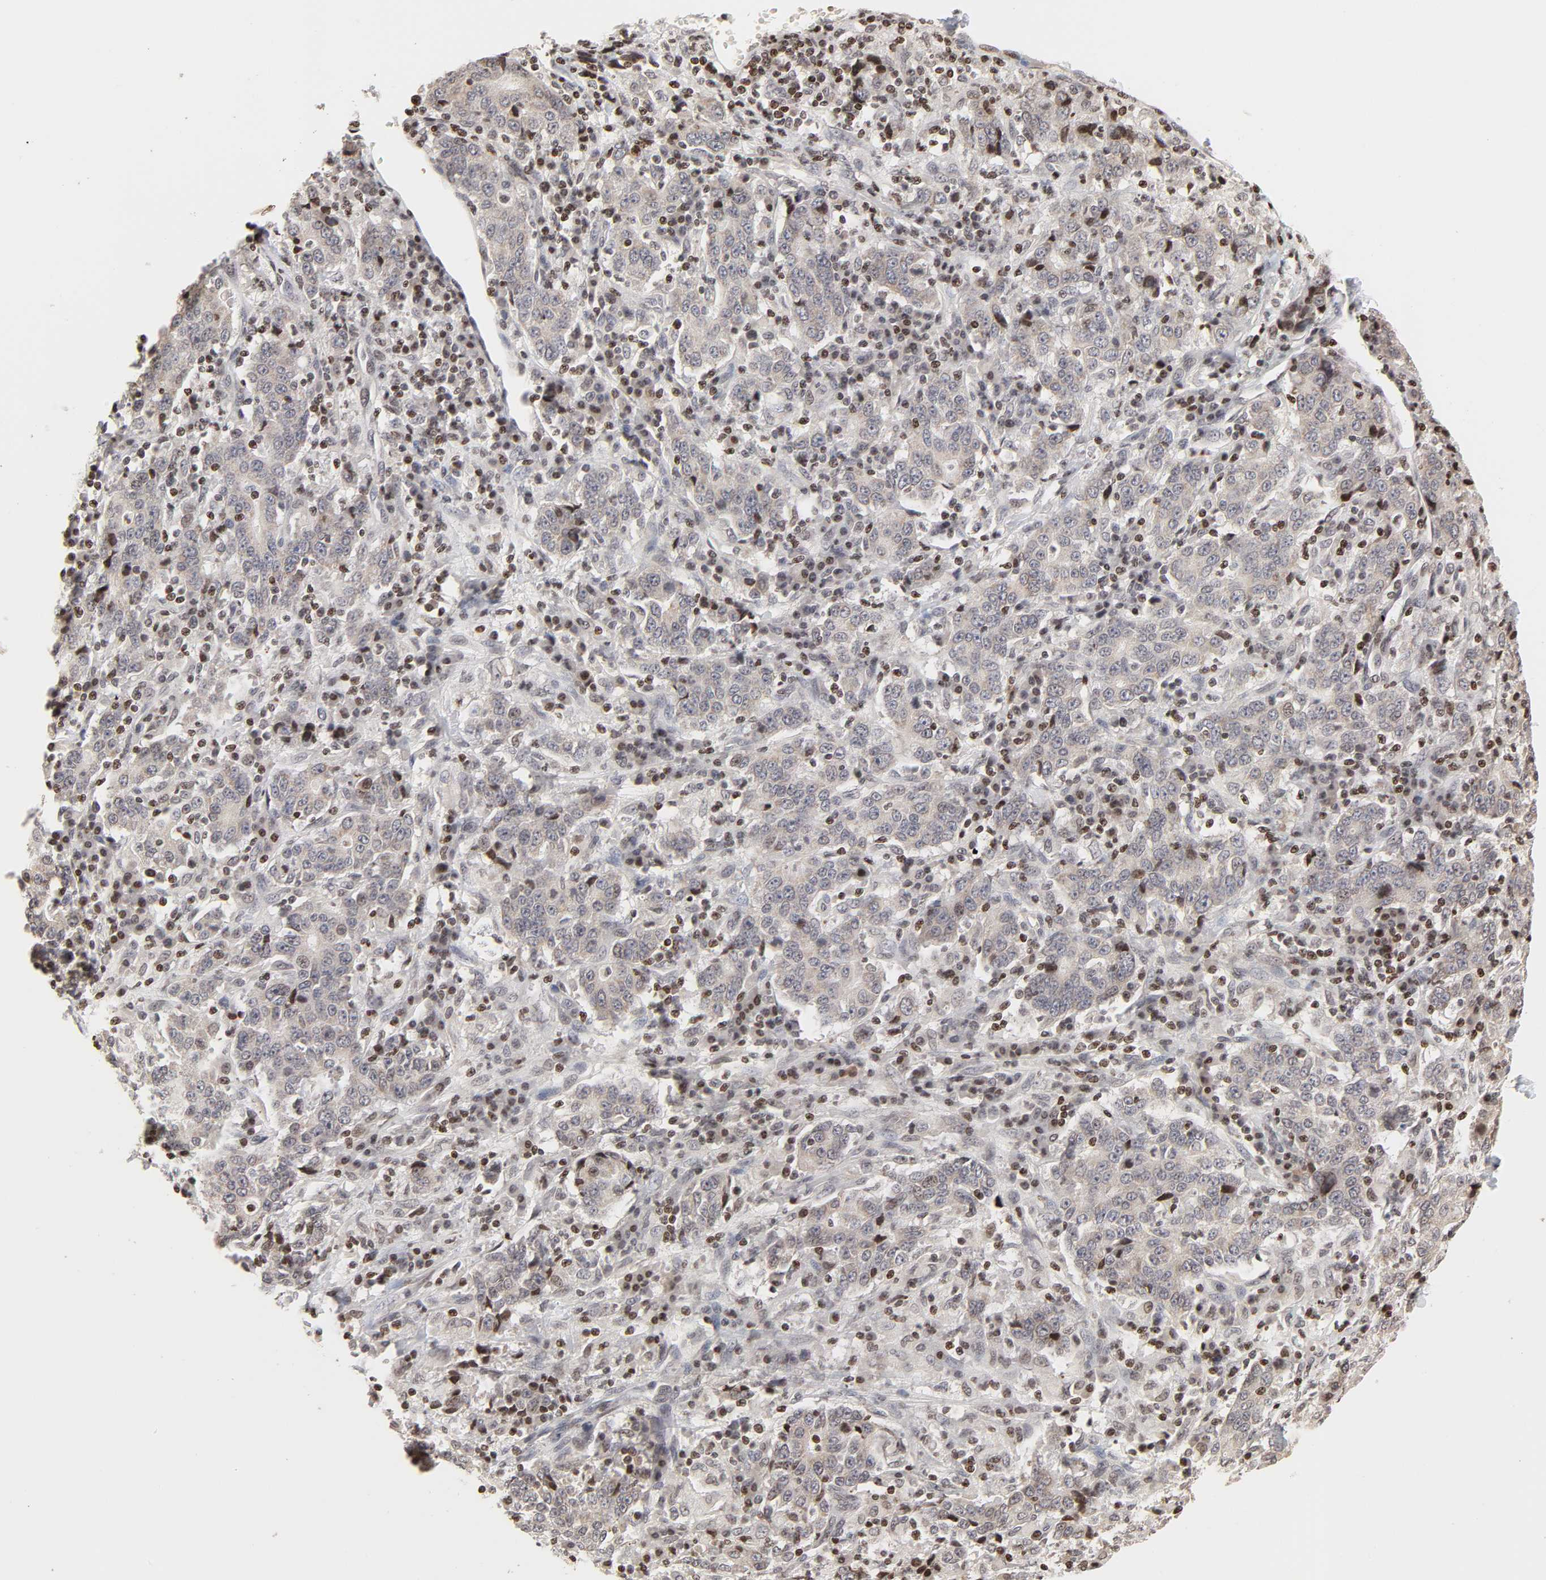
{"staining": {"intensity": "weak", "quantity": "25%-75%", "location": "cytoplasmic/membranous"}, "tissue": "stomach cancer", "cell_type": "Tumor cells", "image_type": "cancer", "snomed": [{"axis": "morphology", "description": "Normal tissue, NOS"}, {"axis": "morphology", "description": "Adenocarcinoma, NOS"}, {"axis": "topography", "description": "Stomach, upper"}, {"axis": "topography", "description": "Stomach"}], "caption": "Immunohistochemical staining of adenocarcinoma (stomach) reveals low levels of weak cytoplasmic/membranous positivity in approximately 25%-75% of tumor cells.", "gene": "ZNF473", "patient": {"sex": "male", "age": 59}}